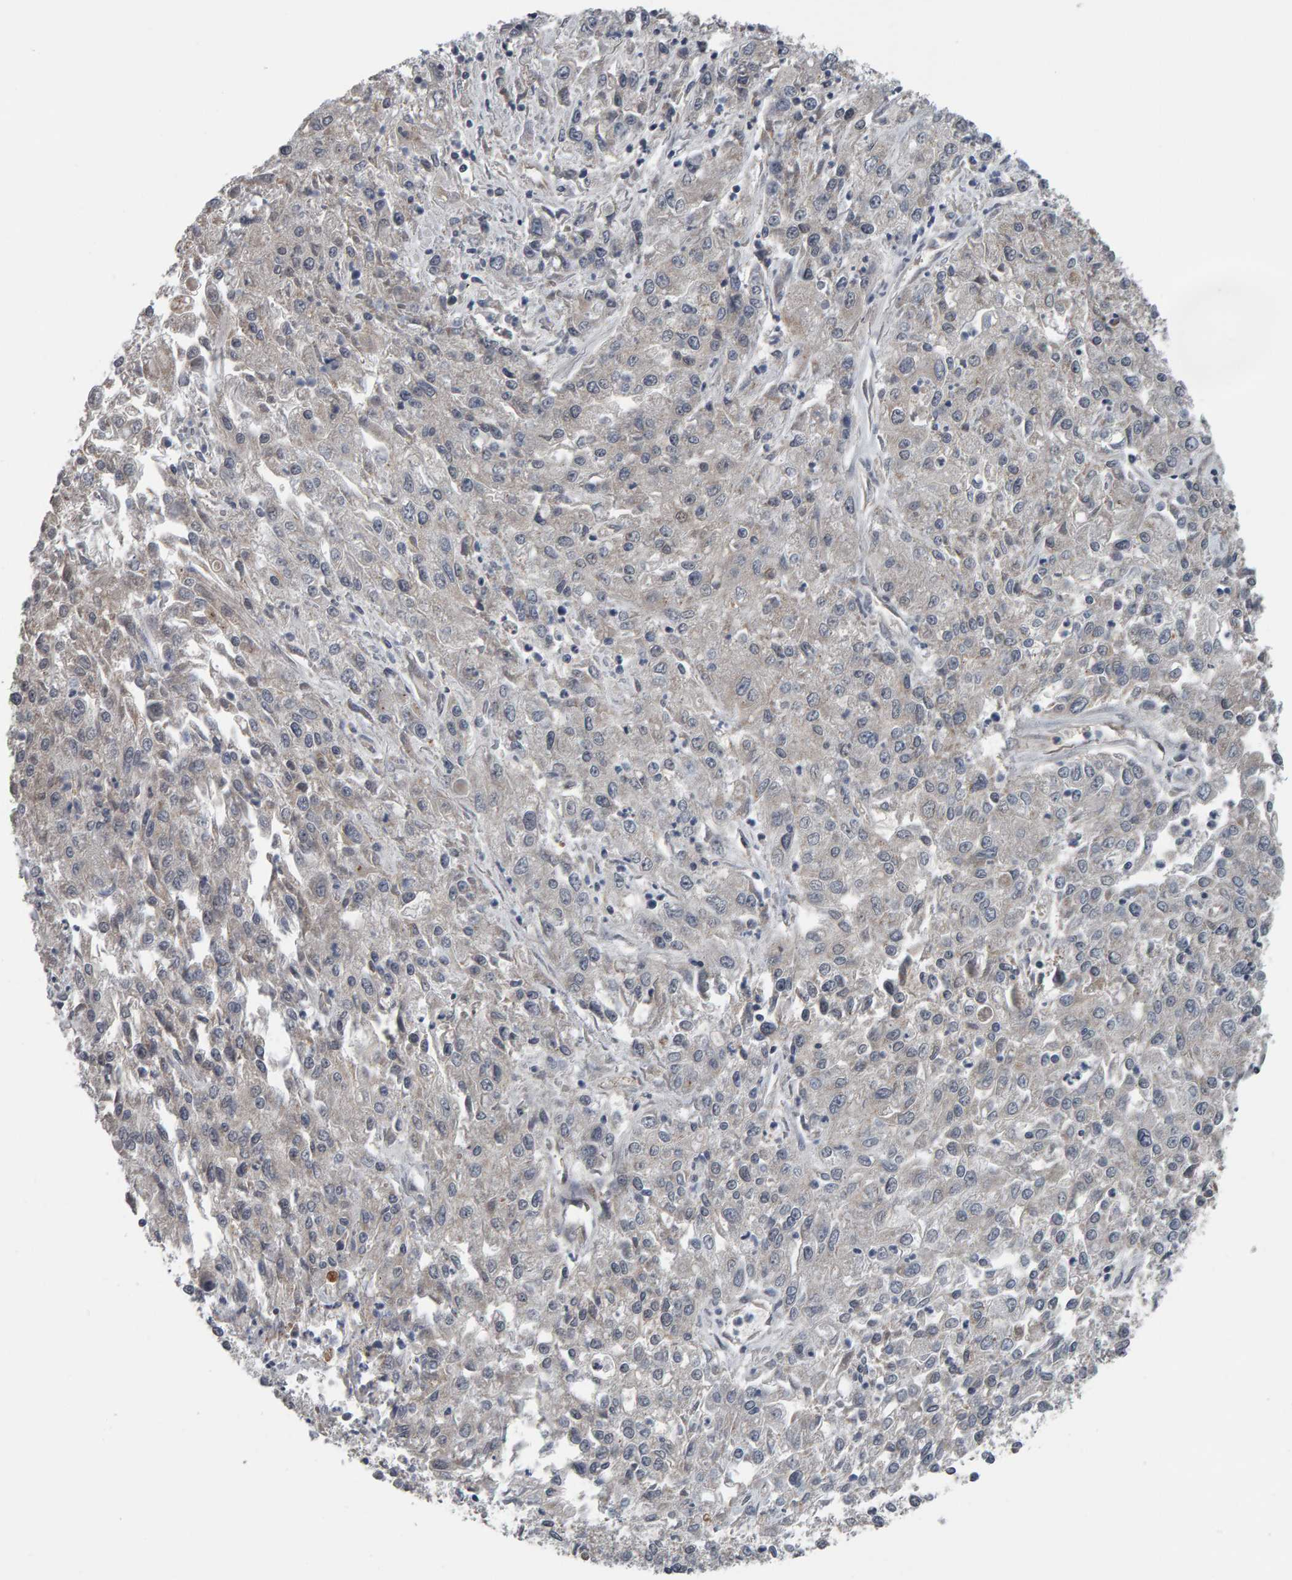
{"staining": {"intensity": "negative", "quantity": "none", "location": "none"}, "tissue": "endometrial cancer", "cell_type": "Tumor cells", "image_type": "cancer", "snomed": [{"axis": "morphology", "description": "Adenocarcinoma, NOS"}, {"axis": "topography", "description": "Endometrium"}], "caption": "IHC image of endometrial cancer (adenocarcinoma) stained for a protein (brown), which exhibits no positivity in tumor cells.", "gene": "COASY", "patient": {"sex": "female", "age": 49}}